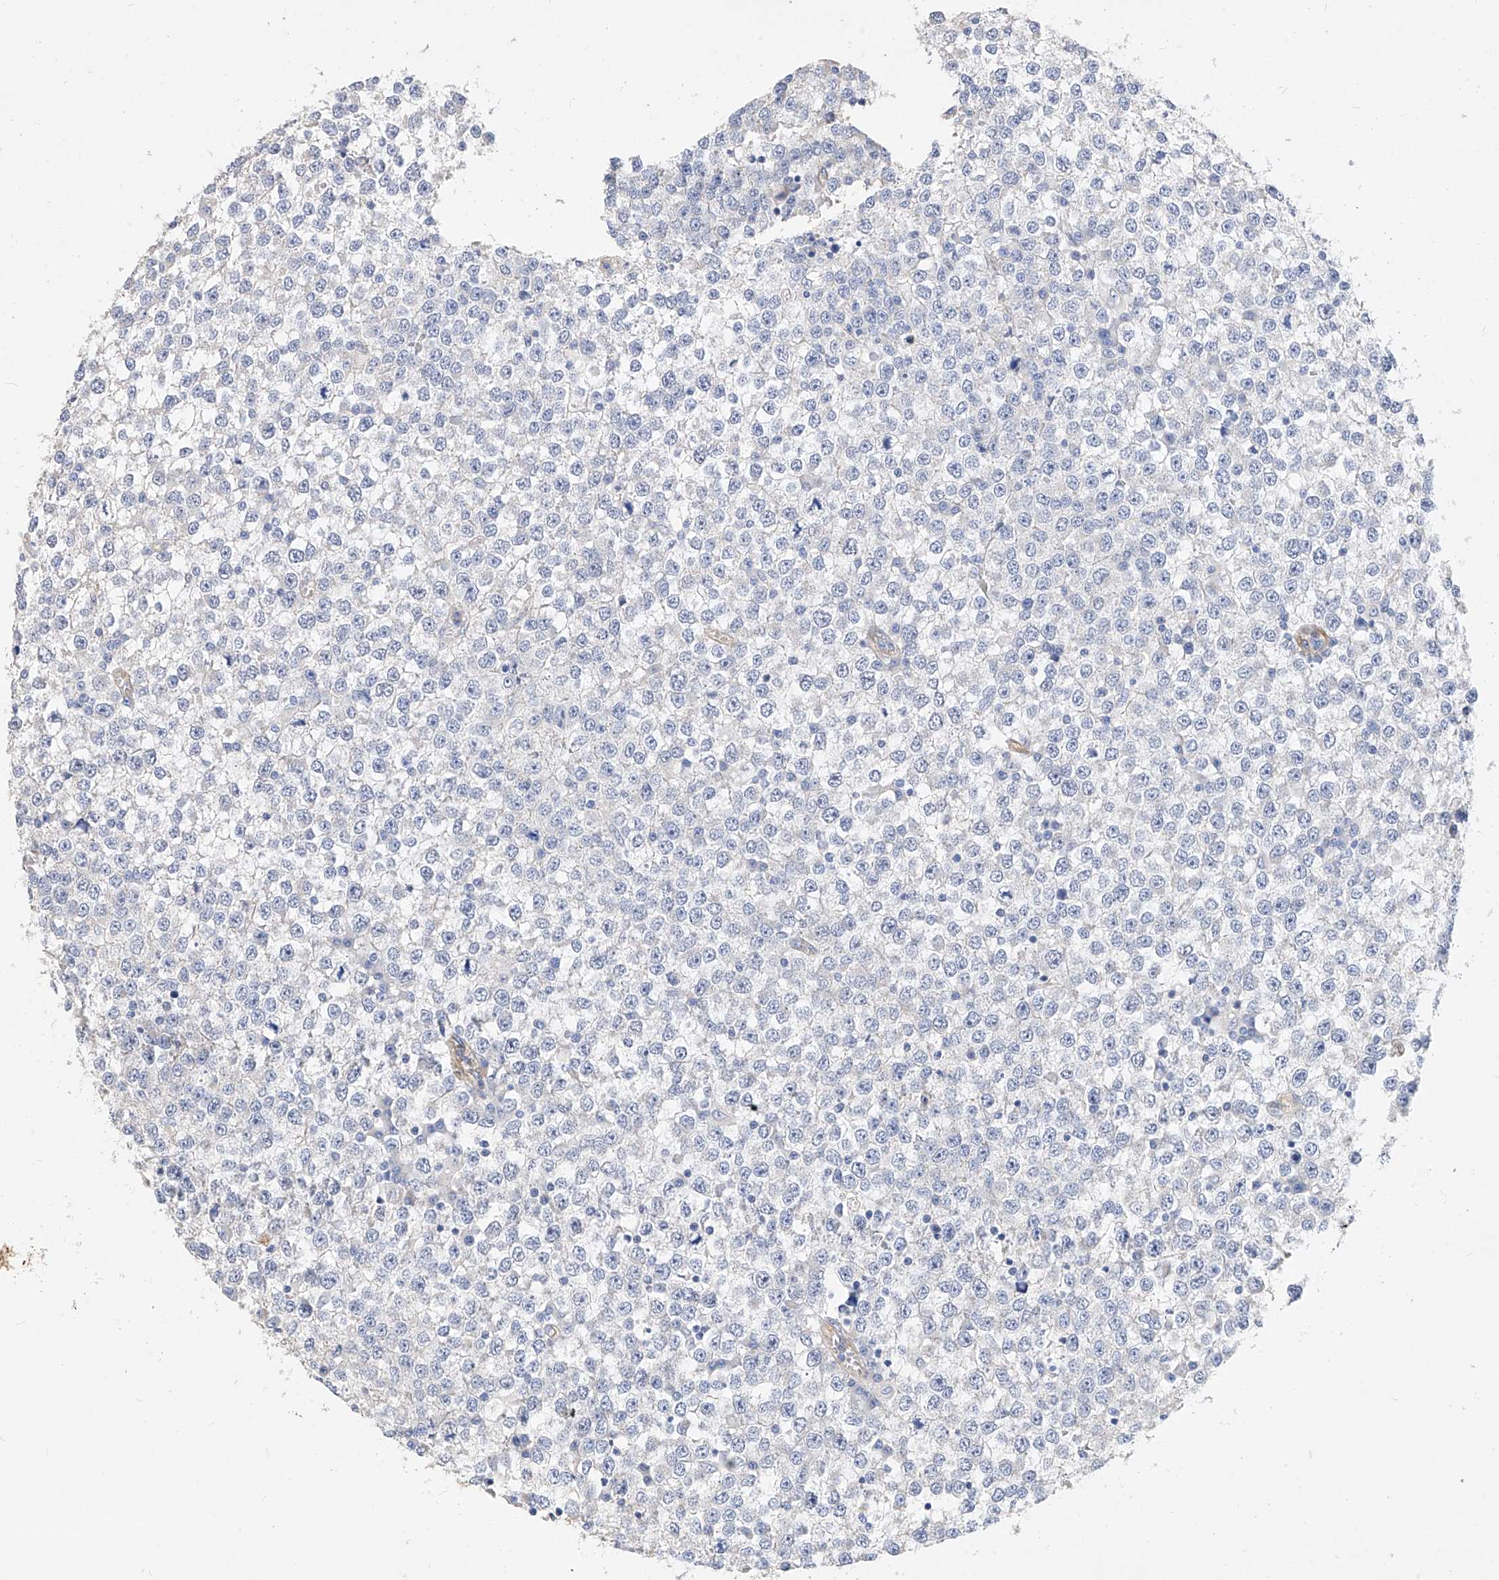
{"staining": {"intensity": "negative", "quantity": "none", "location": "none"}, "tissue": "testis cancer", "cell_type": "Tumor cells", "image_type": "cancer", "snomed": [{"axis": "morphology", "description": "Seminoma, NOS"}, {"axis": "topography", "description": "Testis"}], "caption": "A micrograph of testis cancer (seminoma) stained for a protein shows no brown staining in tumor cells.", "gene": "SCGB2A1", "patient": {"sex": "male", "age": 65}}